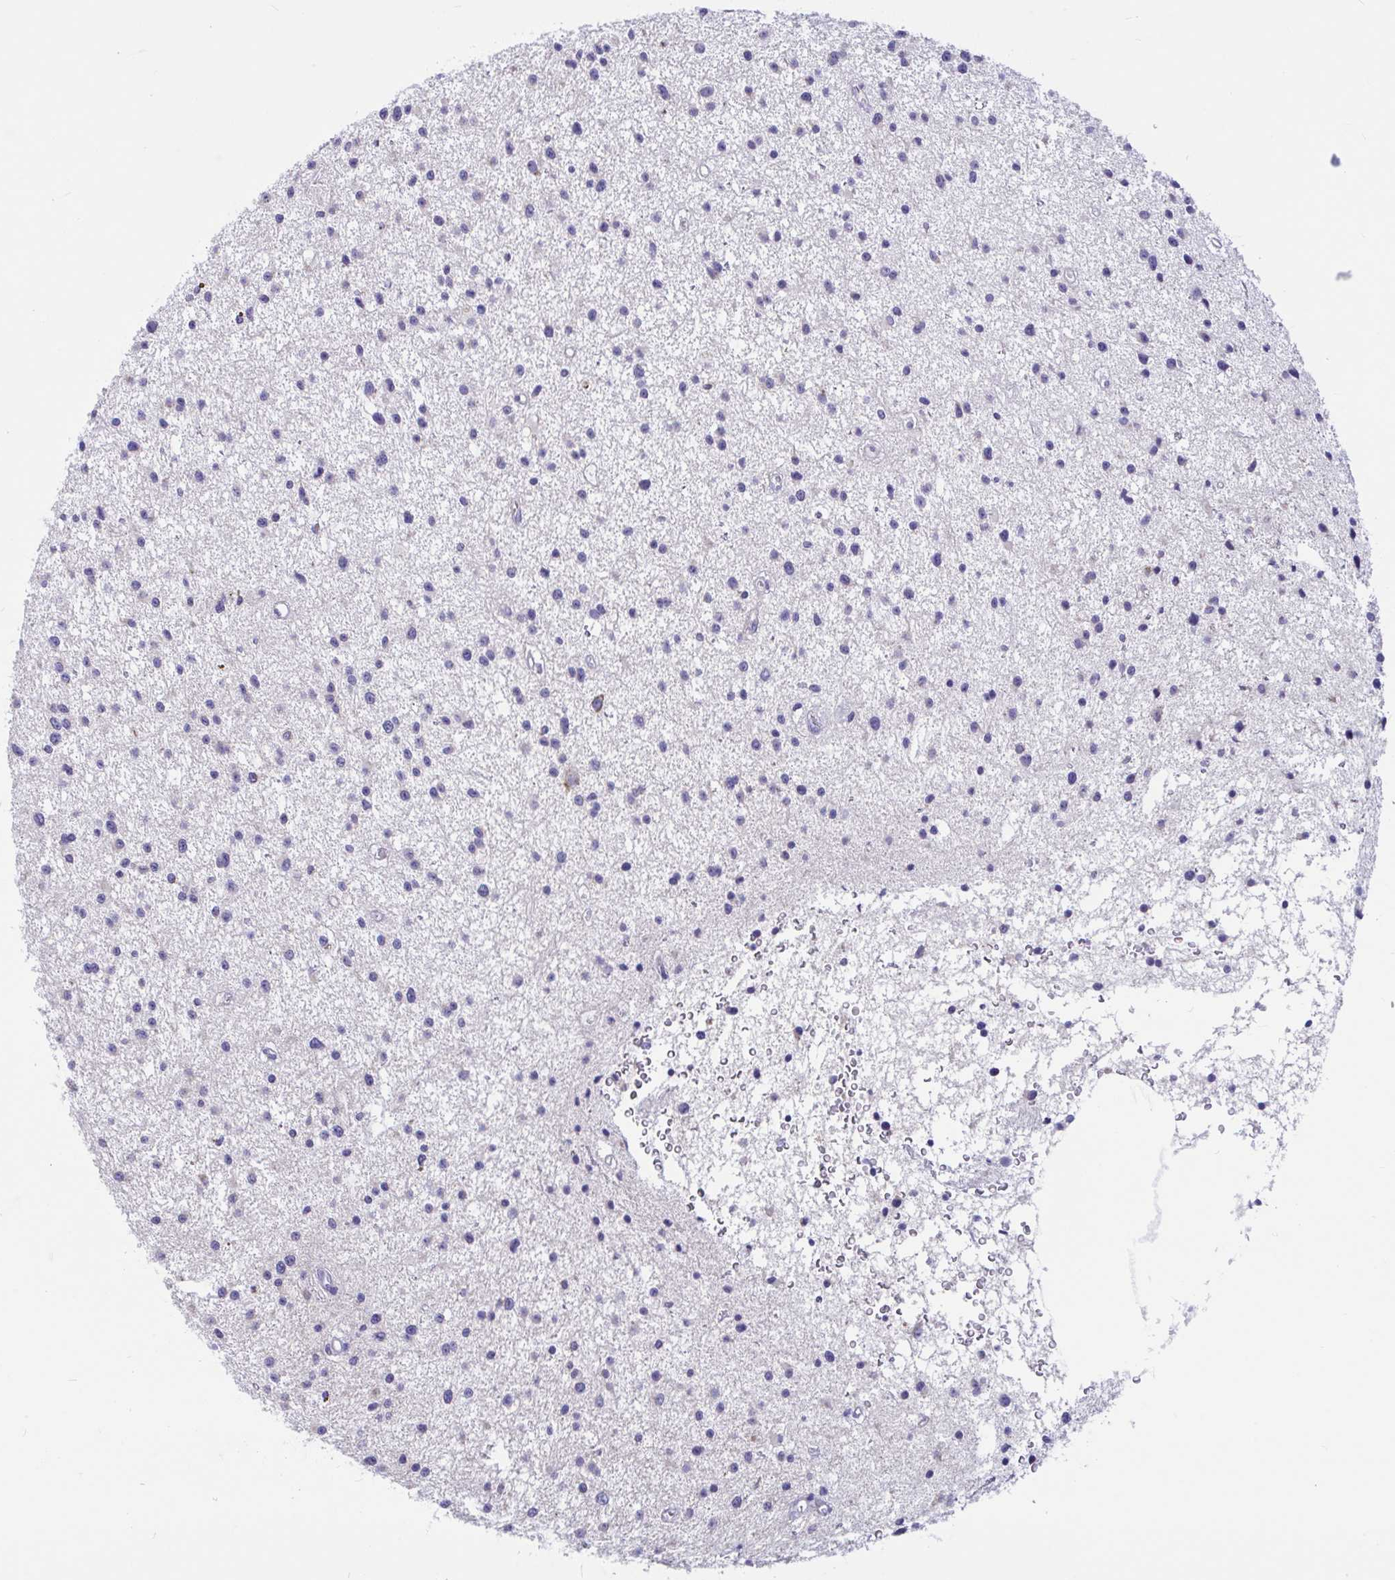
{"staining": {"intensity": "moderate", "quantity": "<25%", "location": "cytoplasmic/membranous"}, "tissue": "glioma", "cell_type": "Tumor cells", "image_type": "cancer", "snomed": [{"axis": "morphology", "description": "Glioma, malignant, Low grade"}, {"axis": "topography", "description": "Brain"}], "caption": "A high-resolution histopathology image shows immunohistochemistry staining of malignant low-grade glioma, which shows moderate cytoplasmic/membranous expression in about <25% of tumor cells. Nuclei are stained in blue.", "gene": "OR13A1", "patient": {"sex": "male", "age": 43}}